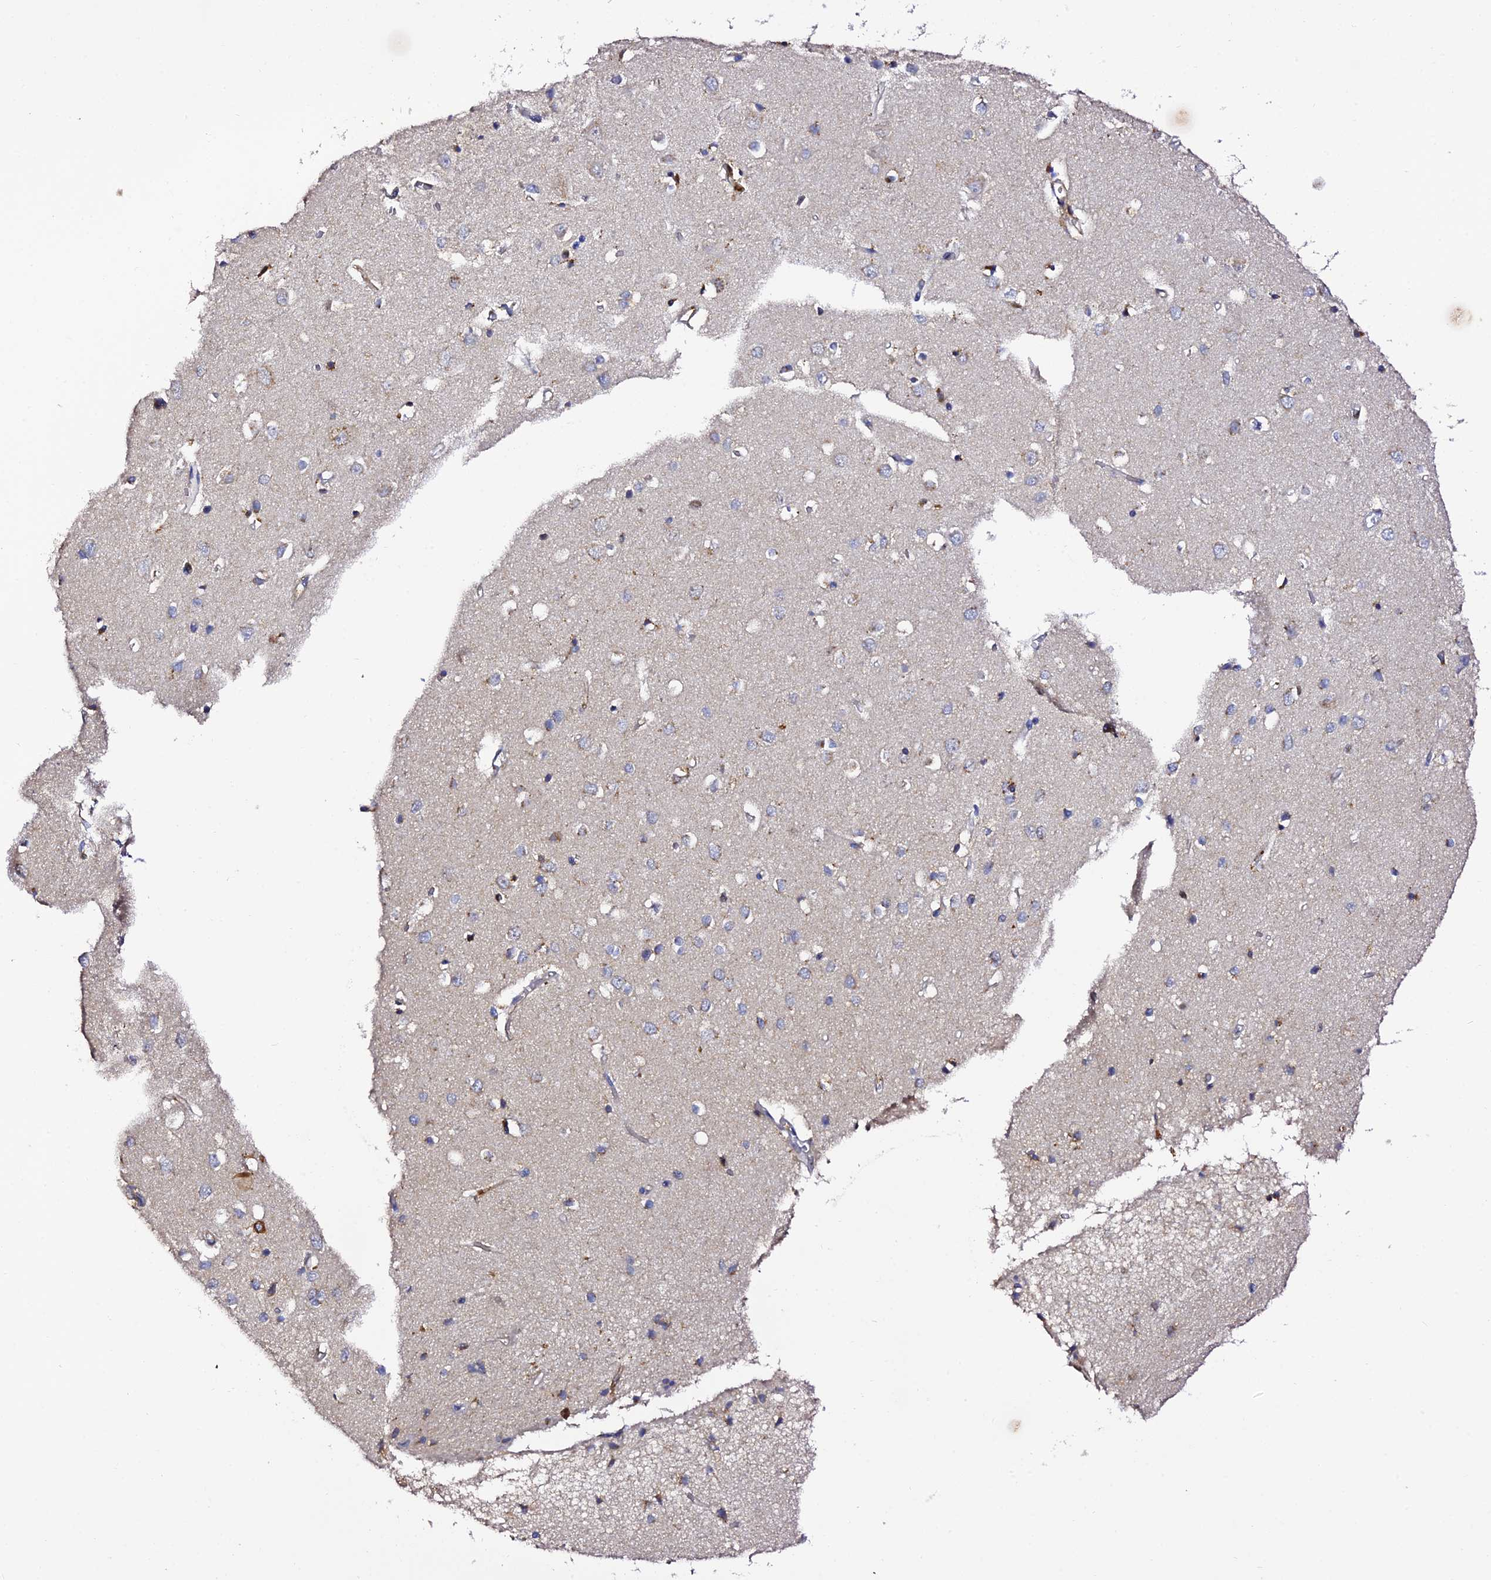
{"staining": {"intensity": "weak", "quantity": "25%-75%", "location": "cytoplasmic/membranous"}, "tissue": "cerebral cortex", "cell_type": "Endothelial cells", "image_type": "normal", "snomed": [{"axis": "morphology", "description": "Normal tissue, NOS"}, {"axis": "topography", "description": "Cerebral cortex"}], "caption": "An immunohistochemistry (IHC) histopathology image of normal tissue is shown. Protein staining in brown labels weak cytoplasmic/membranous positivity in cerebral cortex within endothelial cells. (IHC, brightfield microscopy, high magnification).", "gene": "TRPV2", "patient": {"sex": "female", "age": 64}}